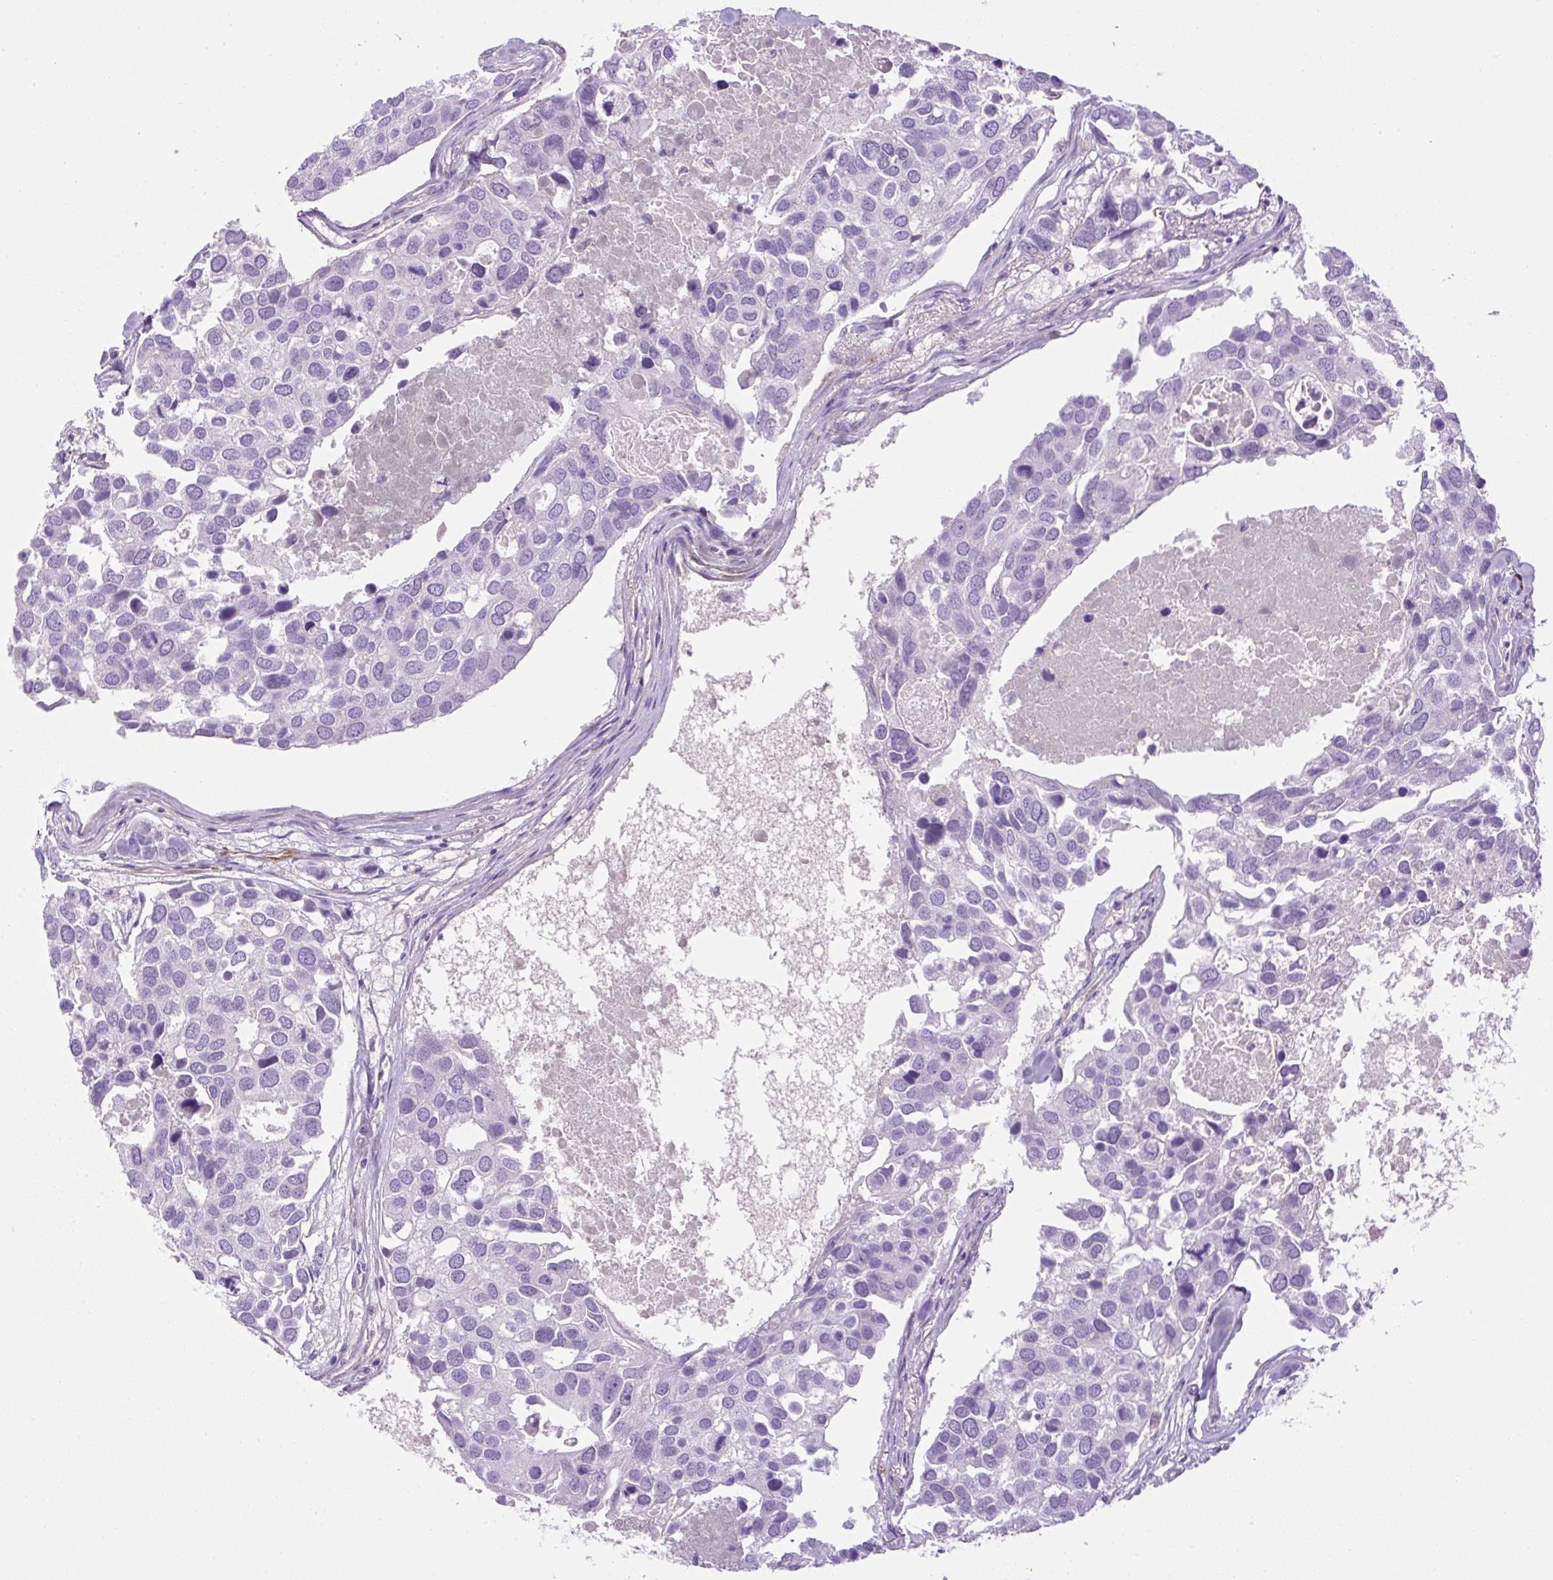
{"staining": {"intensity": "negative", "quantity": "none", "location": "none"}, "tissue": "breast cancer", "cell_type": "Tumor cells", "image_type": "cancer", "snomed": [{"axis": "morphology", "description": "Duct carcinoma"}, {"axis": "topography", "description": "Breast"}], "caption": "A high-resolution micrograph shows immunohistochemistry (IHC) staining of breast cancer (infiltrating ductal carcinoma), which displays no significant staining in tumor cells. (DAB IHC with hematoxylin counter stain).", "gene": "VWA7", "patient": {"sex": "female", "age": 83}}